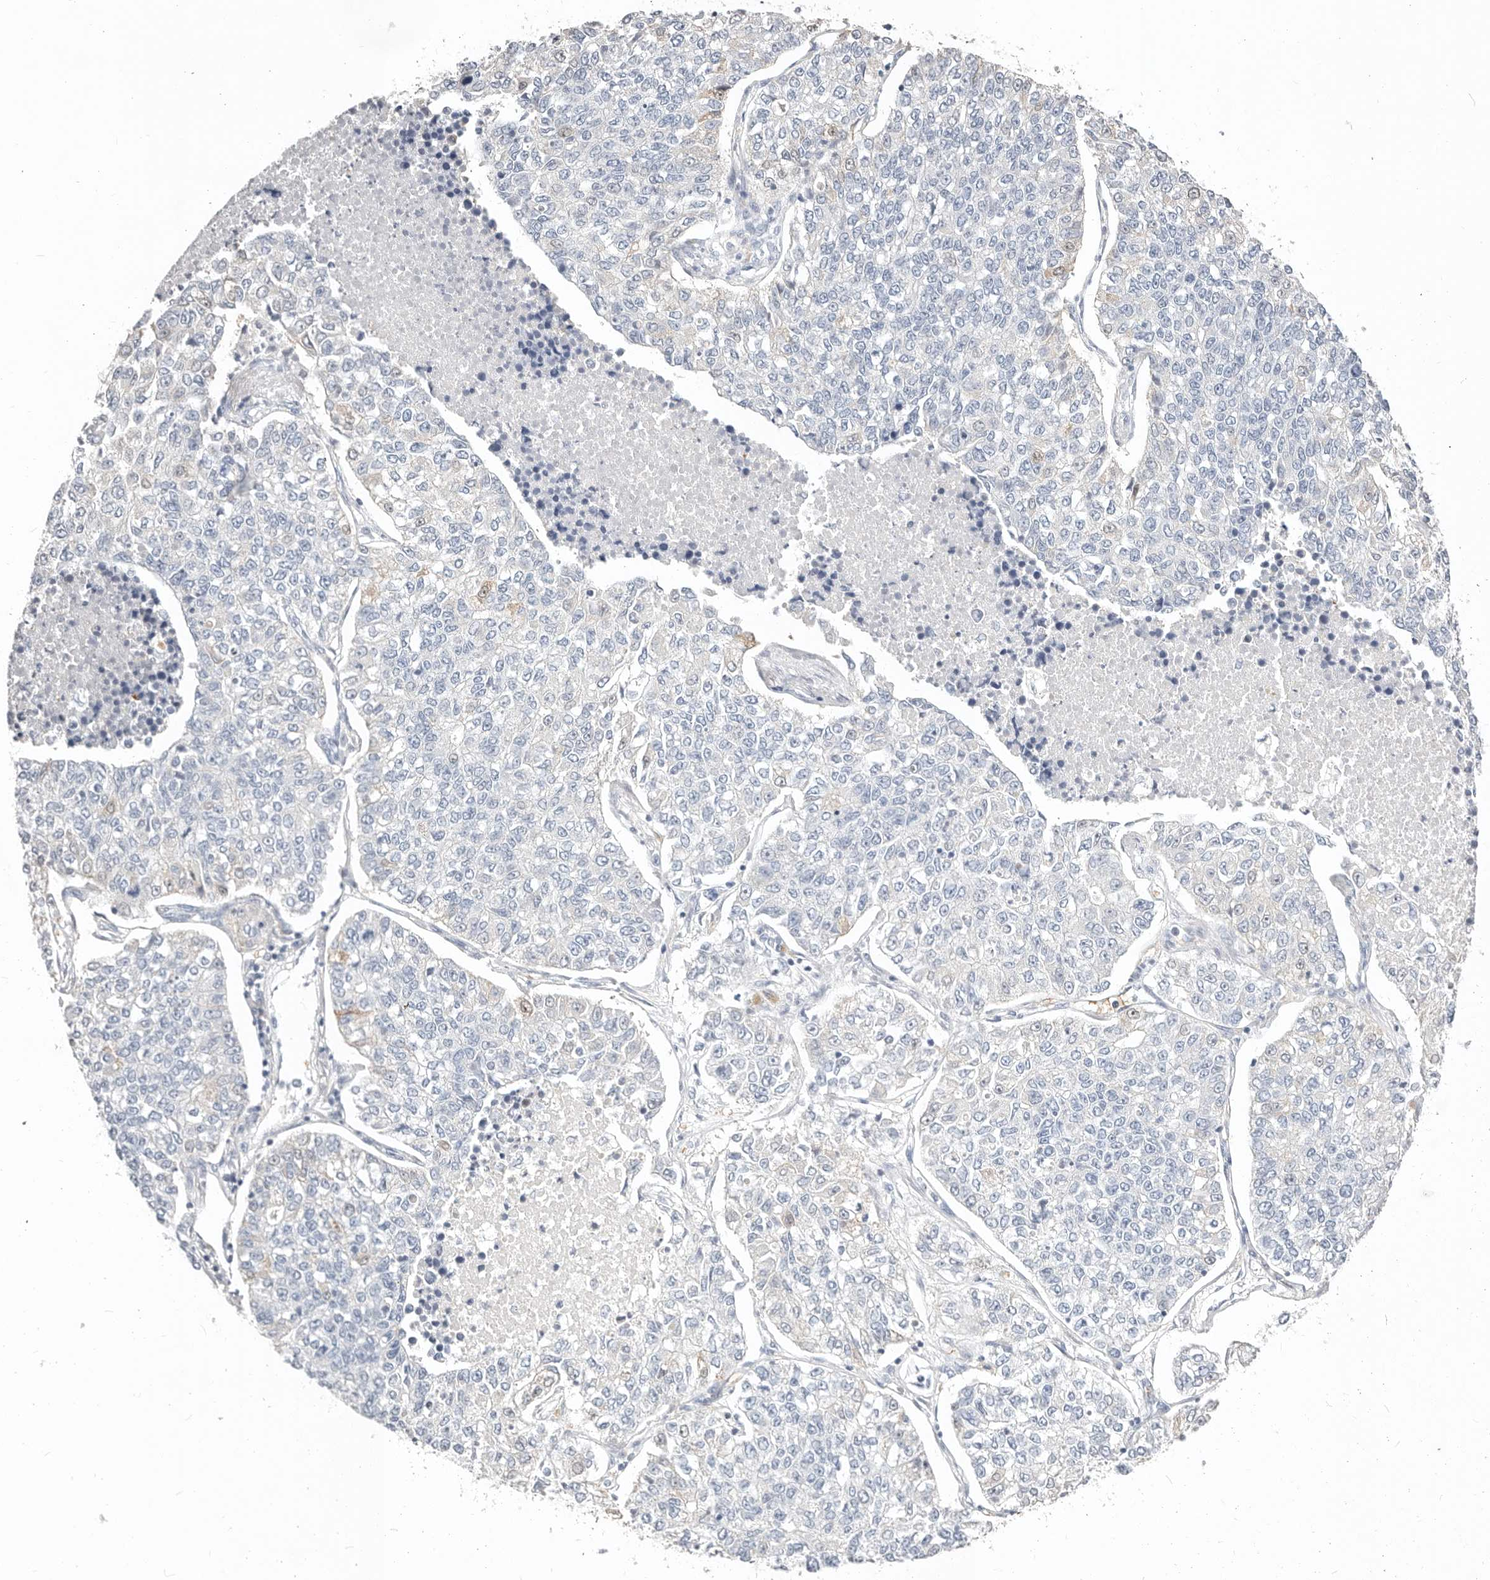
{"staining": {"intensity": "negative", "quantity": "none", "location": "none"}, "tissue": "lung cancer", "cell_type": "Tumor cells", "image_type": "cancer", "snomed": [{"axis": "morphology", "description": "Adenocarcinoma, NOS"}, {"axis": "topography", "description": "Lung"}], "caption": "Tumor cells are negative for brown protein staining in lung cancer.", "gene": "TMEM63B", "patient": {"sex": "male", "age": 49}}